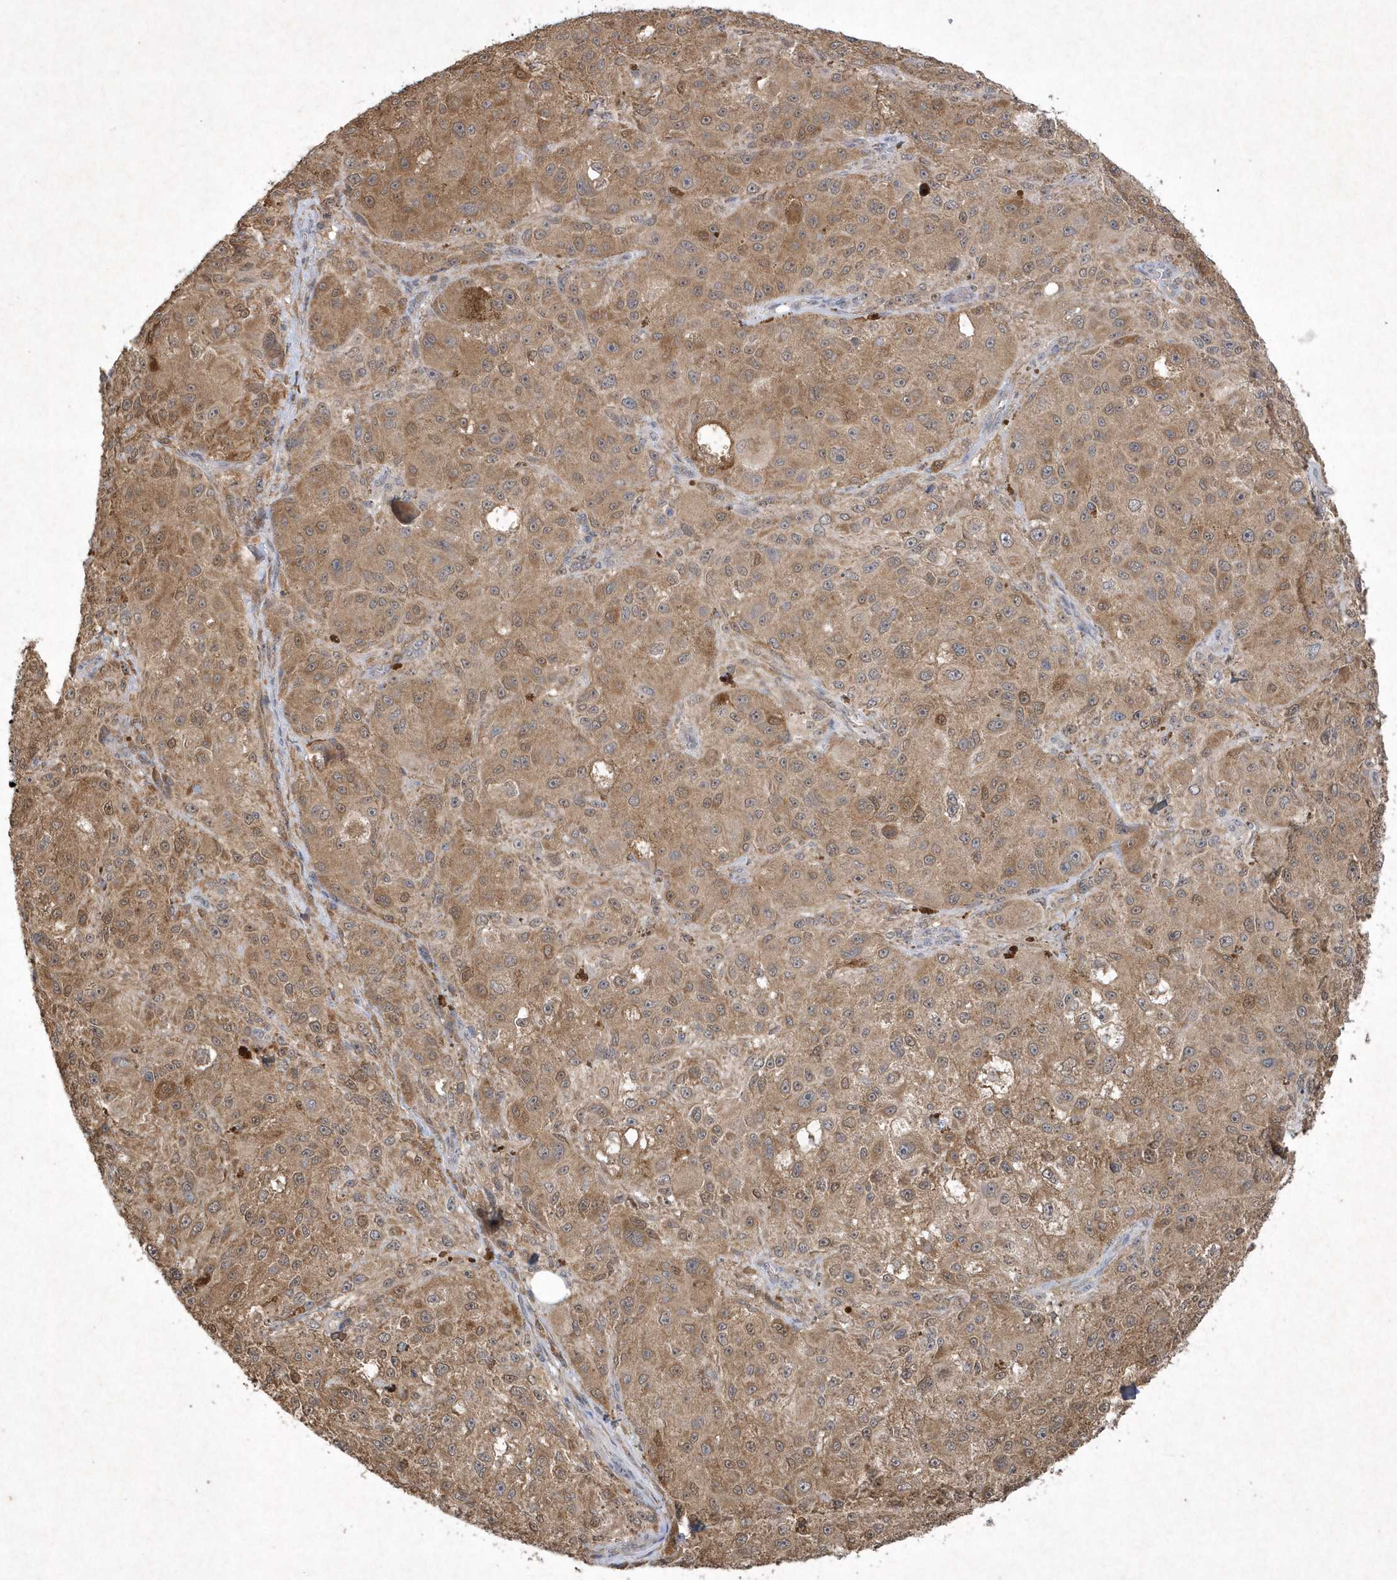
{"staining": {"intensity": "moderate", "quantity": ">75%", "location": "cytoplasmic/membranous"}, "tissue": "melanoma", "cell_type": "Tumor cells", "image_type": "cancer", "snomed": [{"axis": "morphology", "description": "Necrosis, NOS"}, {"axis": "morphology", "description": "Malignant melanoma, NOS"}, {"axis": "topography", "description": "Skin"}], "caption": "The photomicrograph demonstrates staining of melanoma, revealing moderate cytoplasmic/membranous protein positivity (brown color) within tumor cells. Using DAB (3,3'-diaminobenzidine) (brown) and hematoxylin (blue) stains, captured at high magnification using brightfield microscopy.", "gene": "AKR7A2", "patient": {"sex": "female", "age": 87}}